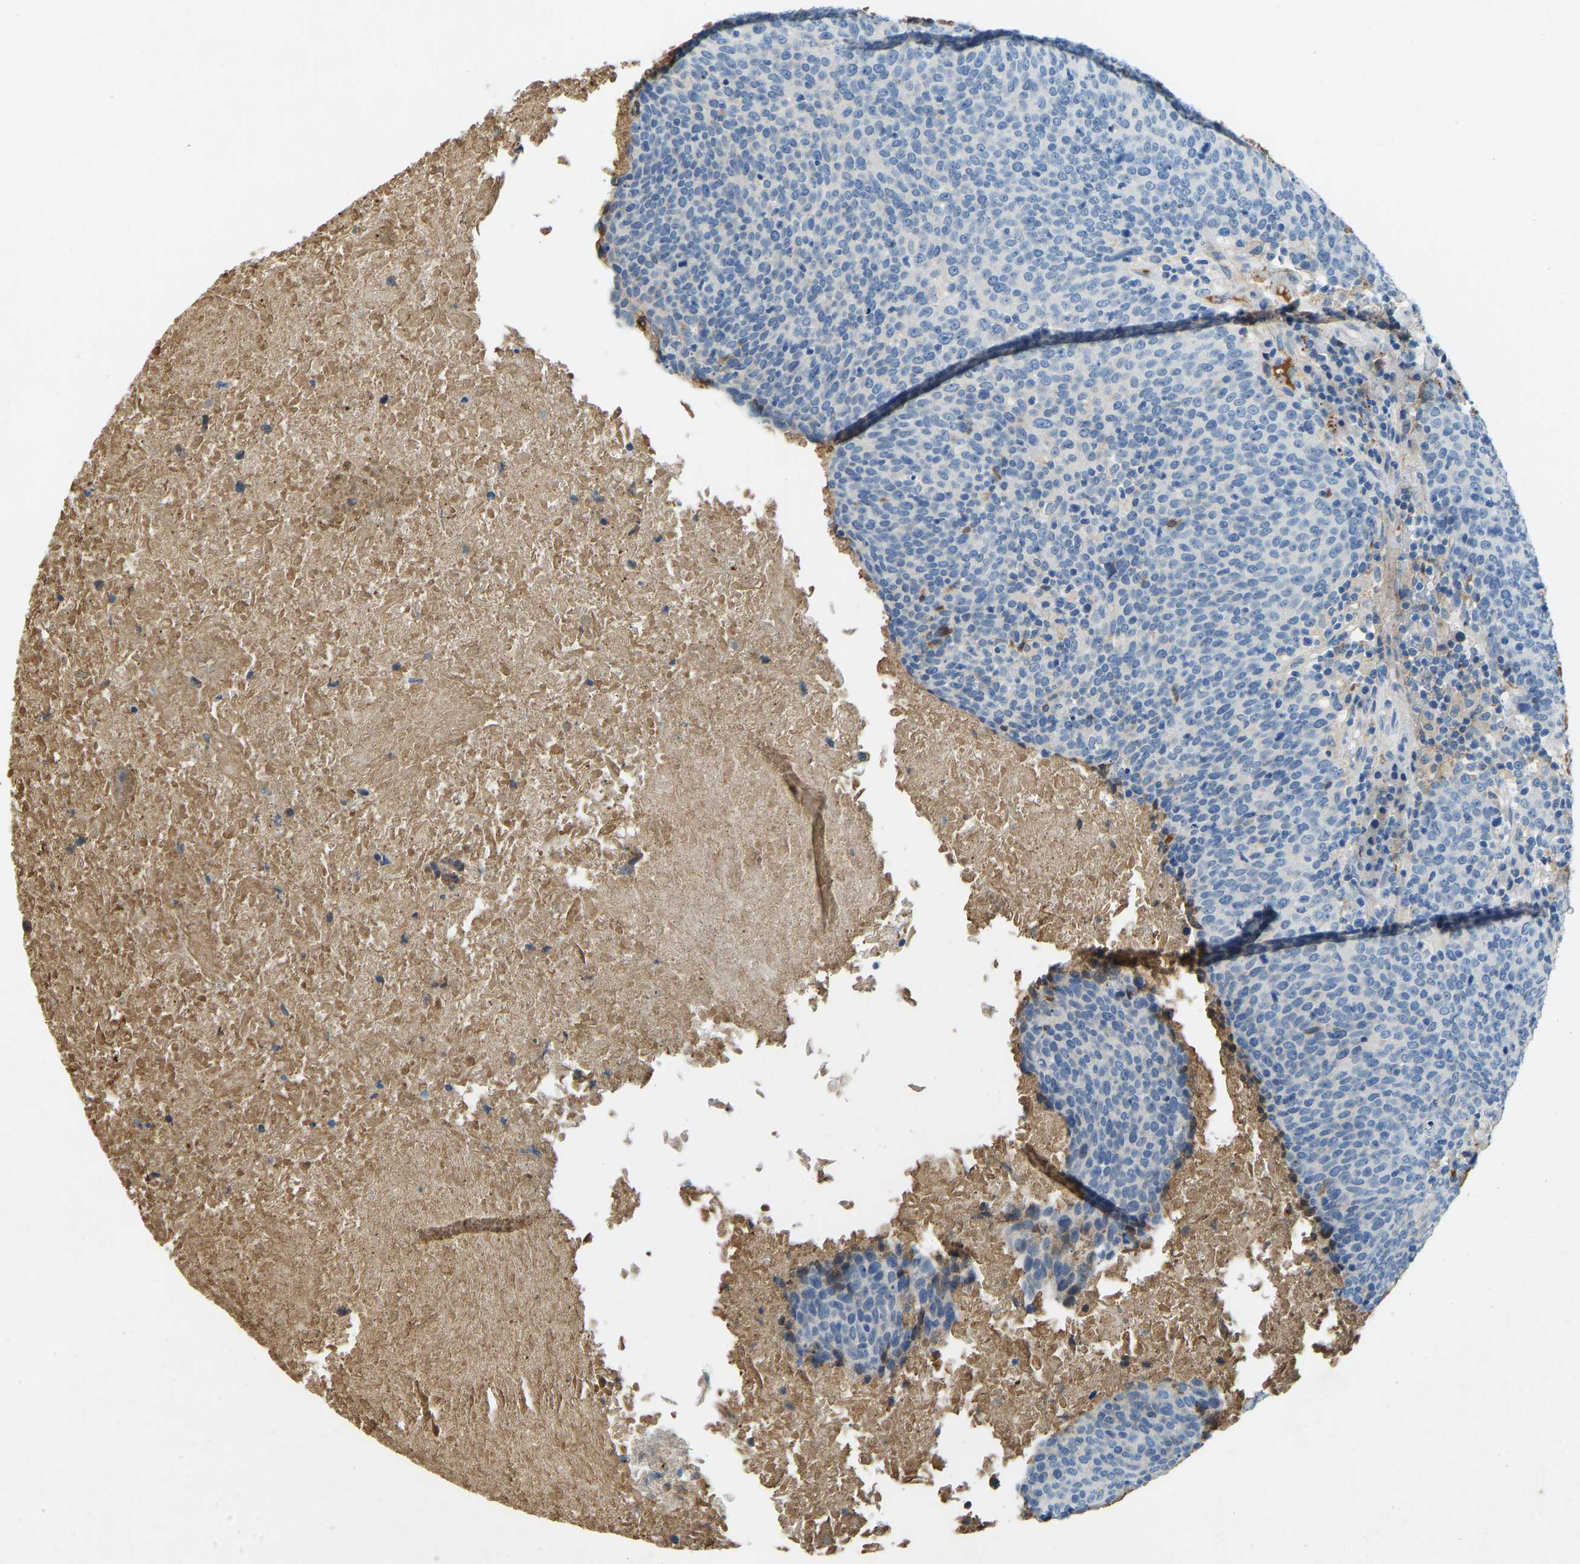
{"staining": {"intensity": "negative", "quantity": "none", "location": "none"}, "tissue": "head and neck cancer", "cell_type": "Tumor cells", "image_type": "cancer", "snomed": [{"axis": "morphology", "description": "Squamous cell carcinoma, NOS"}, {"axis": "morphology", "description": "Squamous cell carcinoma, metastatic, NOS"}, {"axis": "topography", "description": "Lymph node"}, {"axis": "topography", "description": "Head-Neck"}], "caption": "Immunohistochemical staining of human metastatic squamous cell carcinoma (head and neck) exhibits no significant staining in tumor cells.", "gene": "THBS4", "patient": {"sex": "male", "age": 62}}